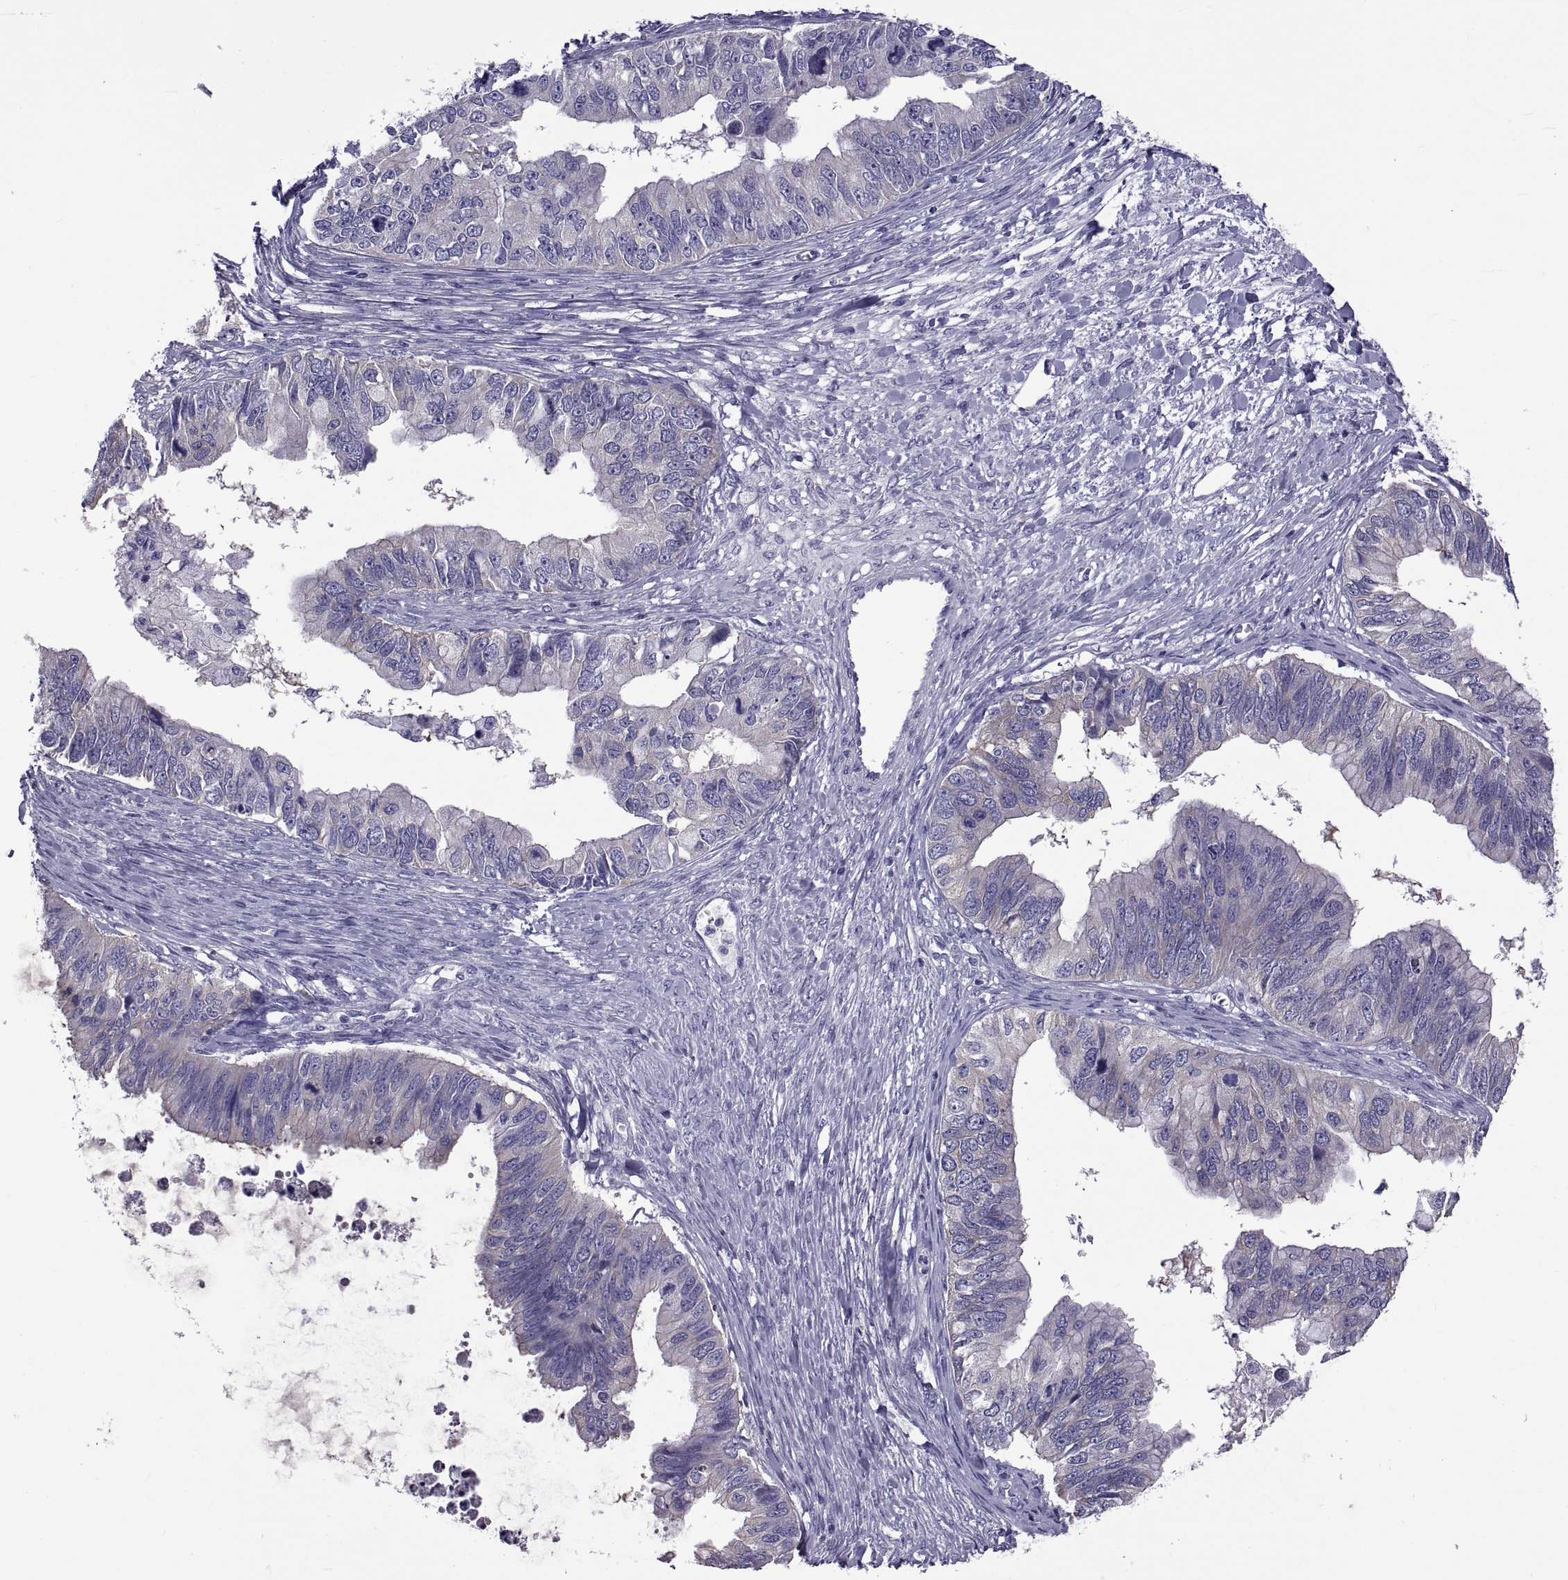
{"staining": {"intensity": "negative", "quantity": "none", "location": "none"}, "tissue": "ovarian cancer", "cell_type": "Tumor cells", "image_type": "cancer", "snomed": [{"axis": "morphology", "description": "Cystadenocarcinoma, mucinous, NOS"}, {"axis": "topography", "description": "Ovary"}], "caption": "This is an immunohistochemistry image of mucinous cystadenocarcinoma (ovarian). There is no staining in tumor cells.", "gene": "TMC3", "patient": {"sex": "female", "age": 76}}